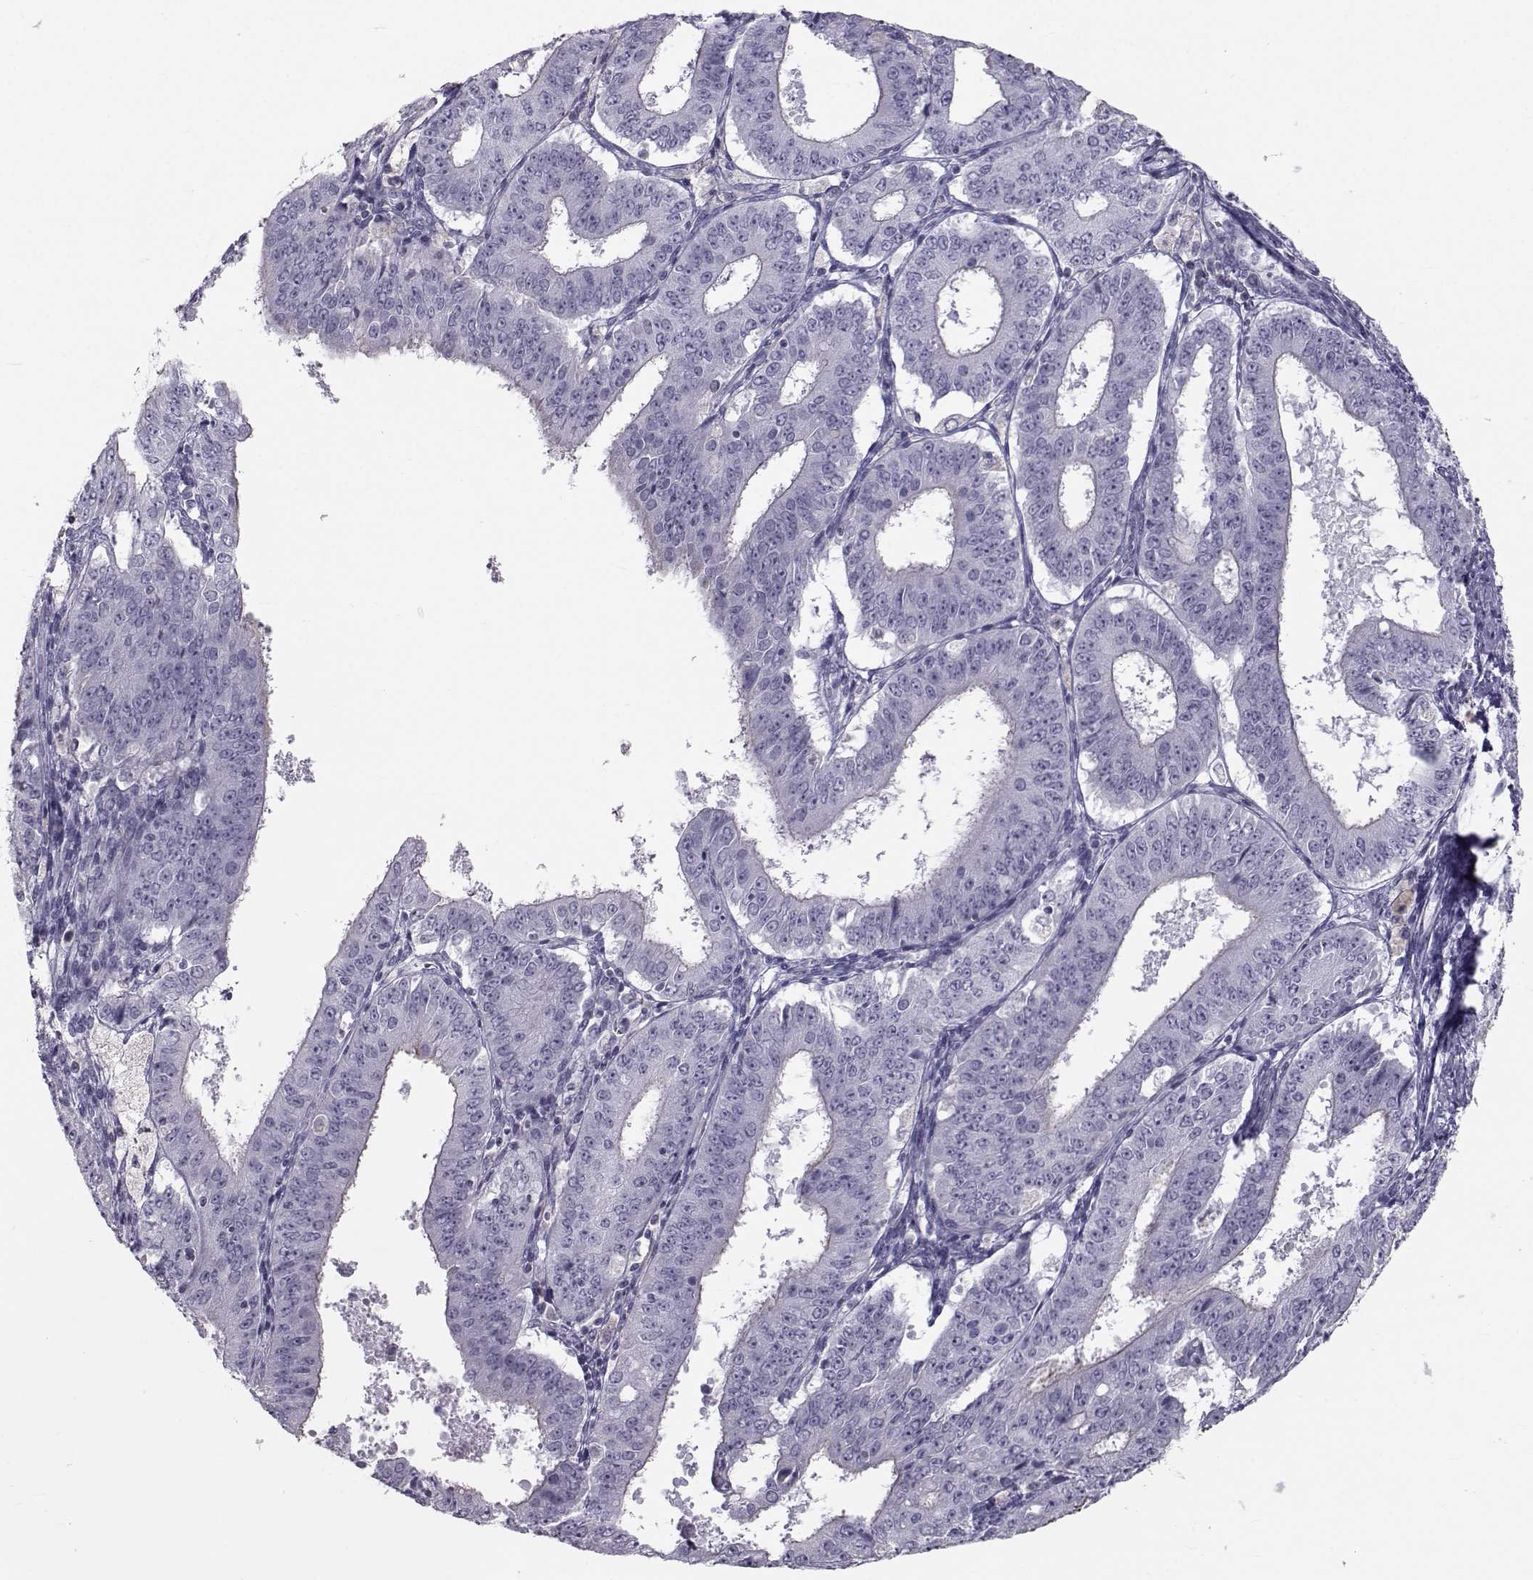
{"staining": {"intensity": "negative", "quantity": "none", "location": "none"}, "tissue": "ovarian cancer", "cell_type": "Tumor cells", "image_type": "cancer", "snomed": [{"axis": "morphology", "description": "Carcinoma, endometroid"}, {"axis": "topography", "description": "Ovary"}], "caption": "This is a image of immunohistochemistry staining of ovarian endometroid carcinoma, which shows no staining in tumor cells.", "gene": "GARIN3", "patient": {"sex": "female", "age": 42}}